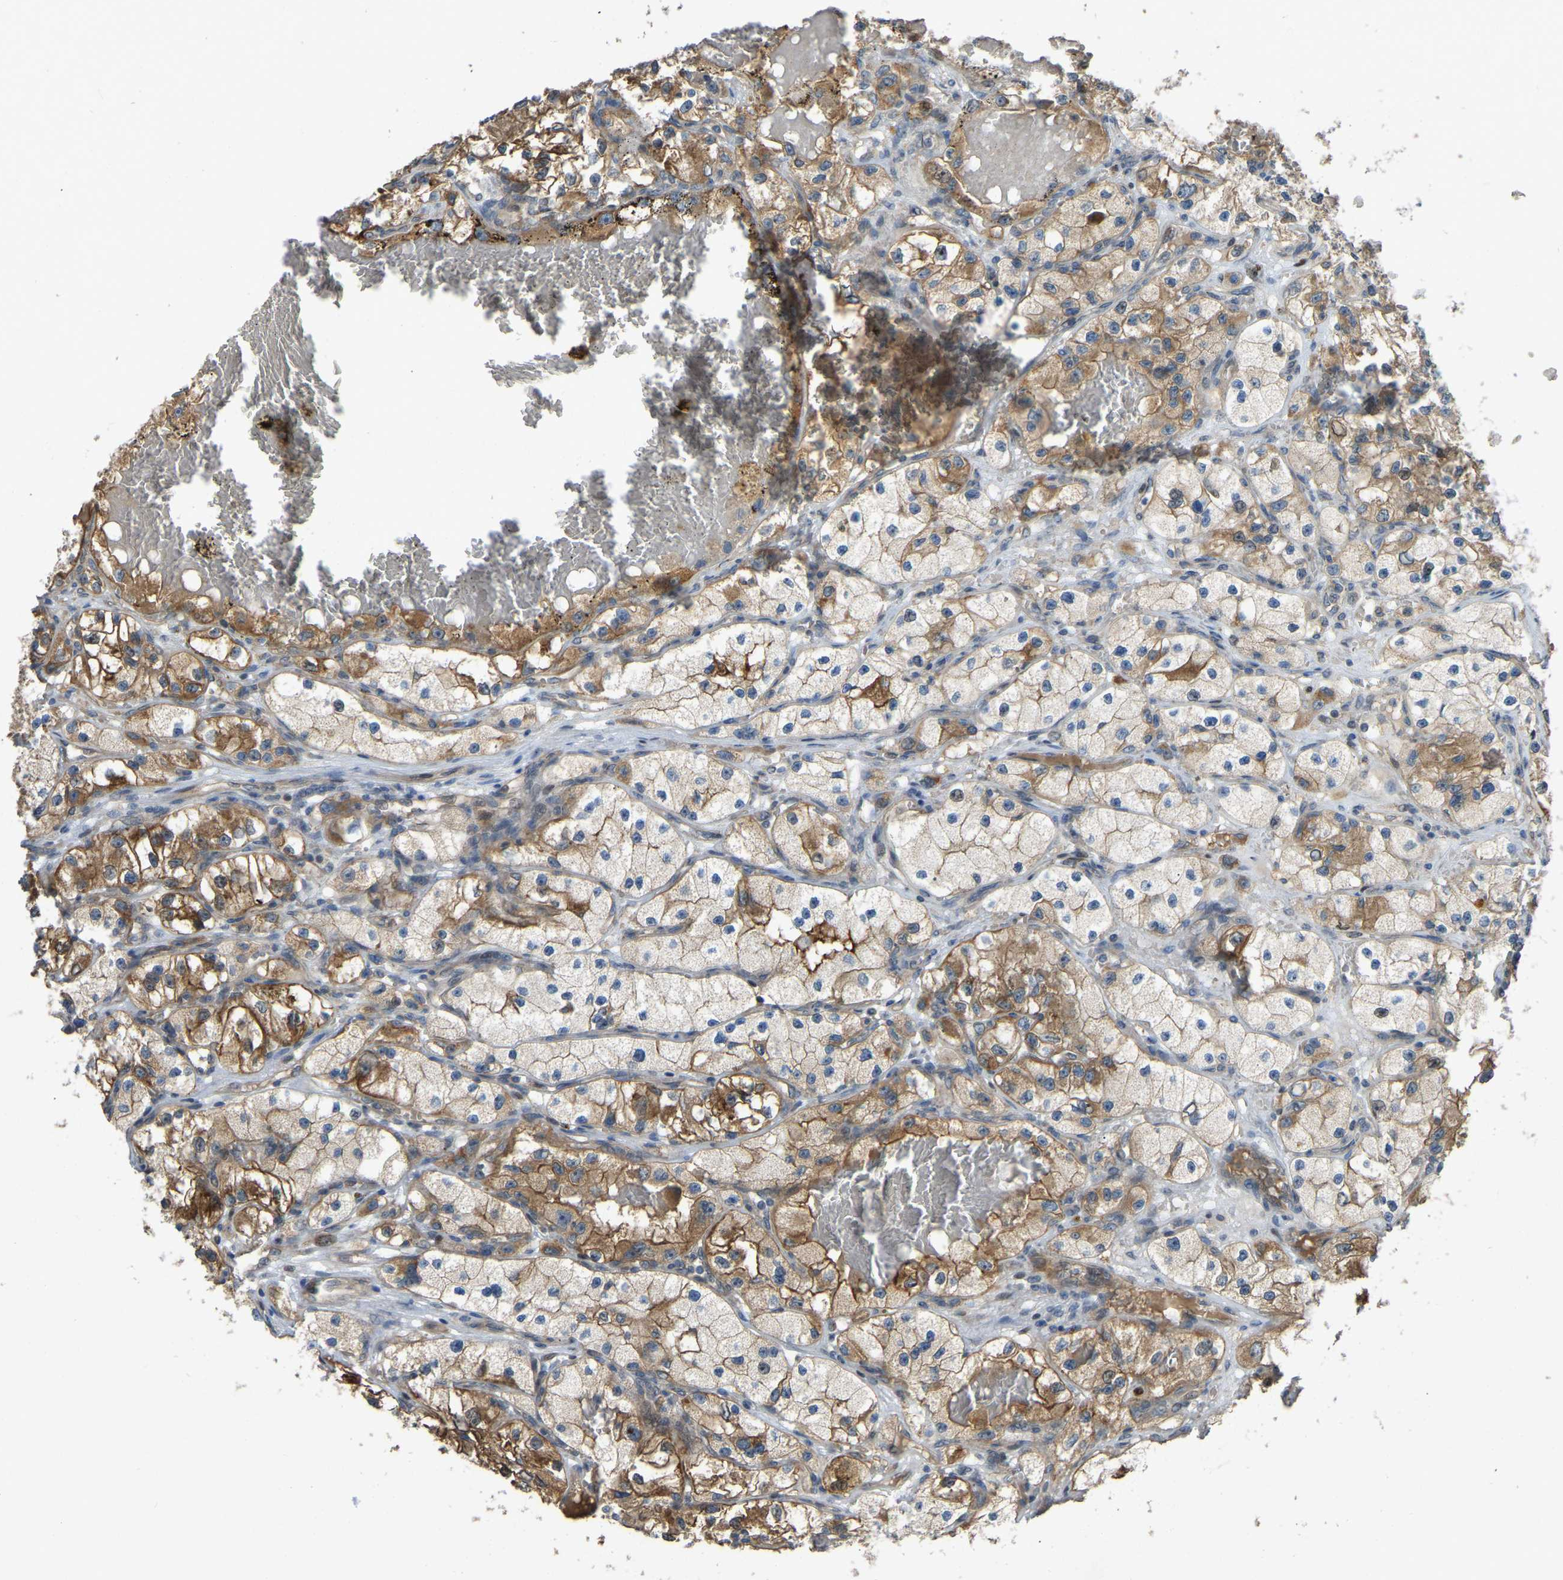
{"staining": {"intensity": "strong", "quantity": ">75%", "location": "cytoplasmic/membranous"}, "tissue": "renal cancer", "cell_type": "Tumor cells", "image_type": "cancer", "snomed": [{"axis": "morphology", "description": "Adenocarcinoma, NOS"}, {"axis": "topography", "description": "Kidney"}], "caption": "A brown stain shows strong cytoplasmic/membranous staining of a protein in renal cancer tumor cells.", "gene": "C21orf91", "patient": {"sex": "female", "age": 57}}